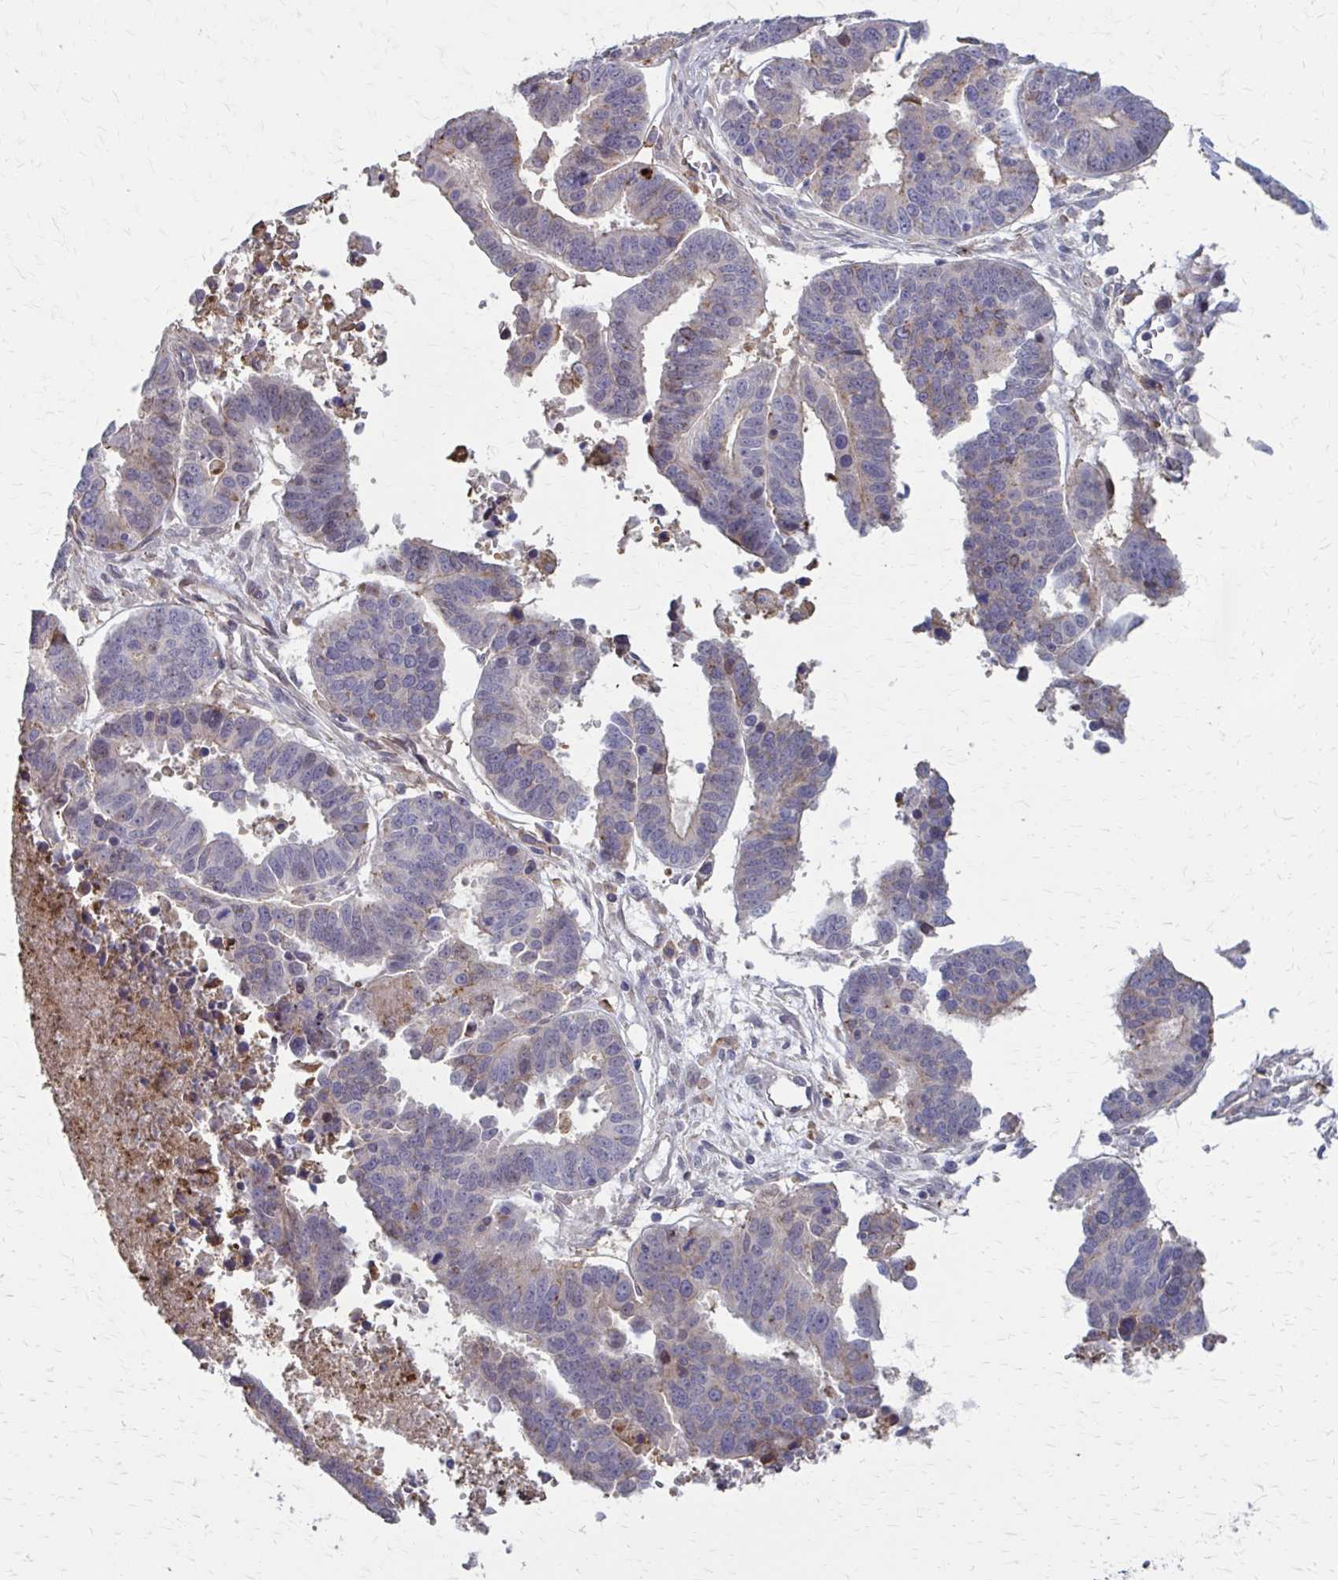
{"staining": {"intensity": "negative", "quantity": "none", "location": "none"}, "tissue": "ovarian cancer", "cell_type": "Tumor cells", "image_type": "cancer", "snomed": [{"axis": "morphology", "description": "Carcinoma, endometroid"}, {"axis": "morphology", "description": "Cystadenocarcinoma, serous, NOS"}, {"axis": "topography", "description": "Ovary"}], "caption": "The image shows no significant expression in tumor cells of ovarian serous cystadenocarcinoma. The staining was performed using DAB (3,3'-diaminobenzidine) to visualize the protein expression in brown, while the nuclei were stained in blue with hematoxylin (Magnification: 20x).", "gene": "MMP14", "patient": {"sex": "female", "age": 45}}